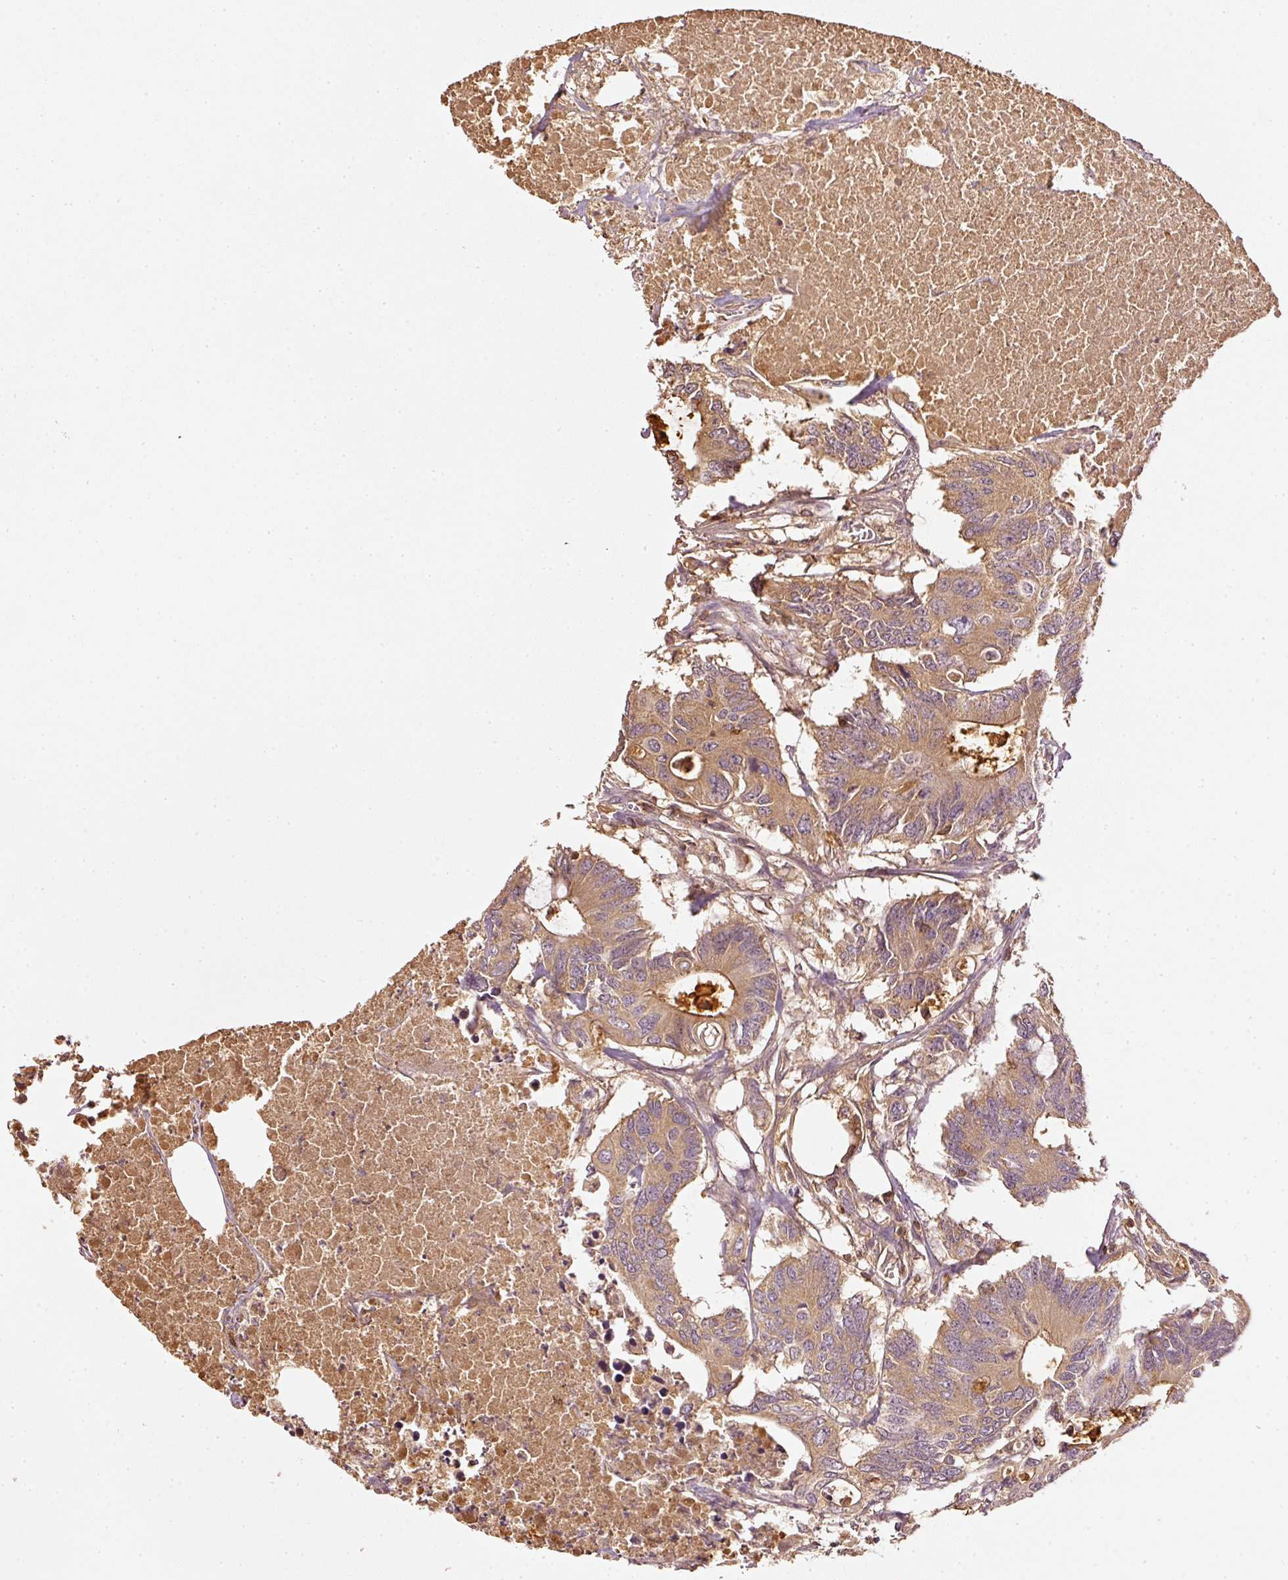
{"staining": {"intensity": "moderate", "quantity": ">75%", "location": "cytoplasmic/membranous"}, "tissue": "colorectal cancer", "cell_type": "Tumor cells", "image_type": "cancer", "snomed": [{"axis": "morphology", "description": "Adenocarcinoma, NOS"}, {"axis": "topography", "description": "Colon"}], "caption": "Human adenocarcinoma (colorectal) stained for a protein (brown) shows moderate cytoplasmic/membranous positive positivity in about >75% of tumor cells.", "gene": "EVL", "patient": {"sex": "male", "age": 71}}